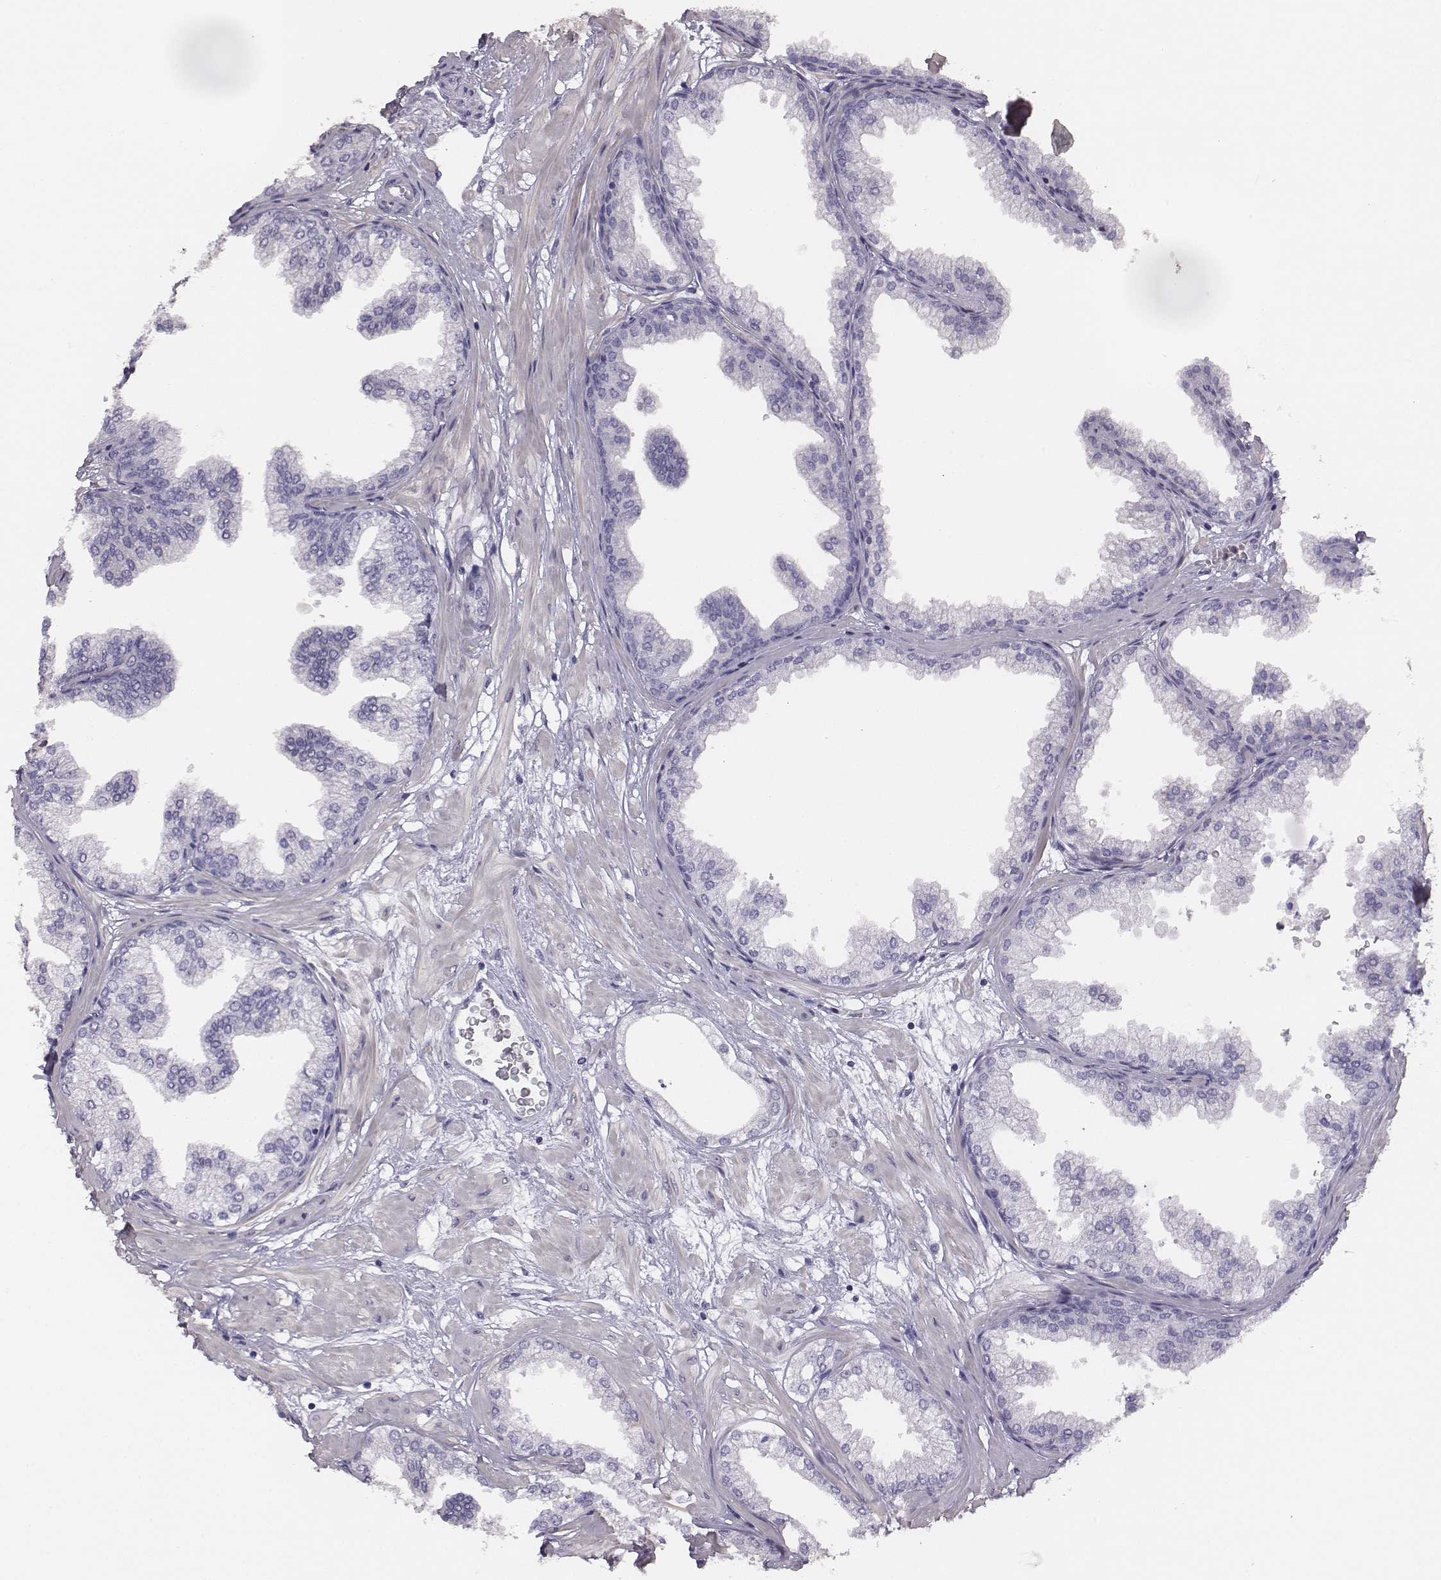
{"staining": {"intensity": "negative", "quantity": "none", "location": "none"}, "tissue": "prostate", "cell_type": "Glandular cells", "image_type": "normal", "snomed": [{"axis": "morphology", "description": "Normal tissue, NOS"}, {"axis": "topography", "description": "Prostate"}], "caption": "A high-resolution photomicrograph shows IHC staining of normal prostate, which shows no significant positivity in glandular cells. (DAB IHC, high magnification).", "gene": "ADAM7", "patient": {"sex": "male", "age": 37}}